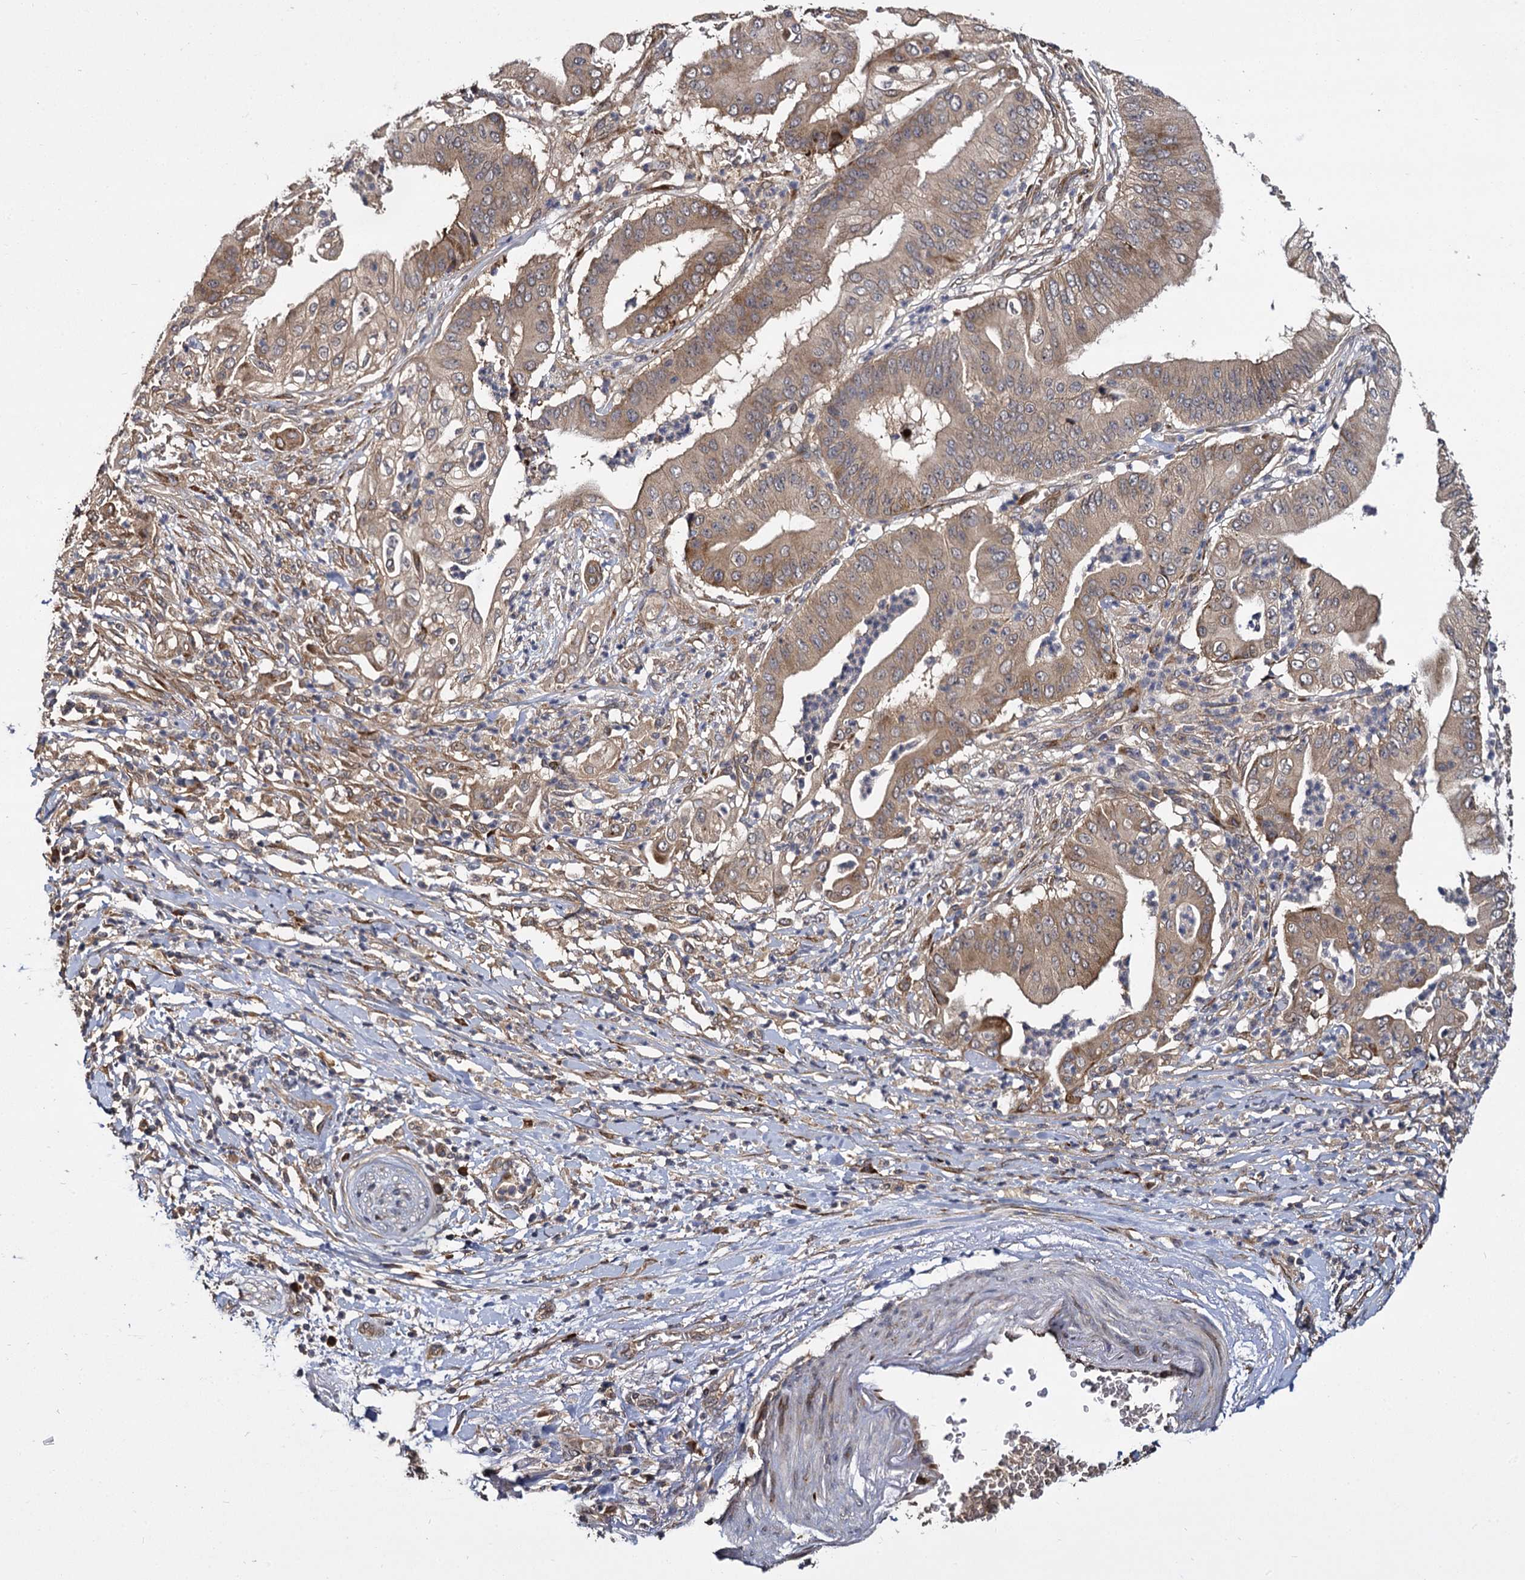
{"staining": {"intensity": "weak", "quantity": "25%-75%", "location": "cytoplasmic/membranous"}, "tissue": "pancreatic cancer", "cell_type": "Tumor cells", "image_type": "cancer", "snomed": [{"axis": "morphology", "description": "Adenocarcinoma, NOS"}, {"axis": "topography", "description": "Pancreas"}], "caption": "DAB immunohistochemical staining of pancreatic cancer (adenocarcinoma) displays weak cytoplasmic/membranous protein positivity in about 25%-75% of tumor cells.", "gene": "INPPL1", "patient": {"sex": "female", "age": 77}}